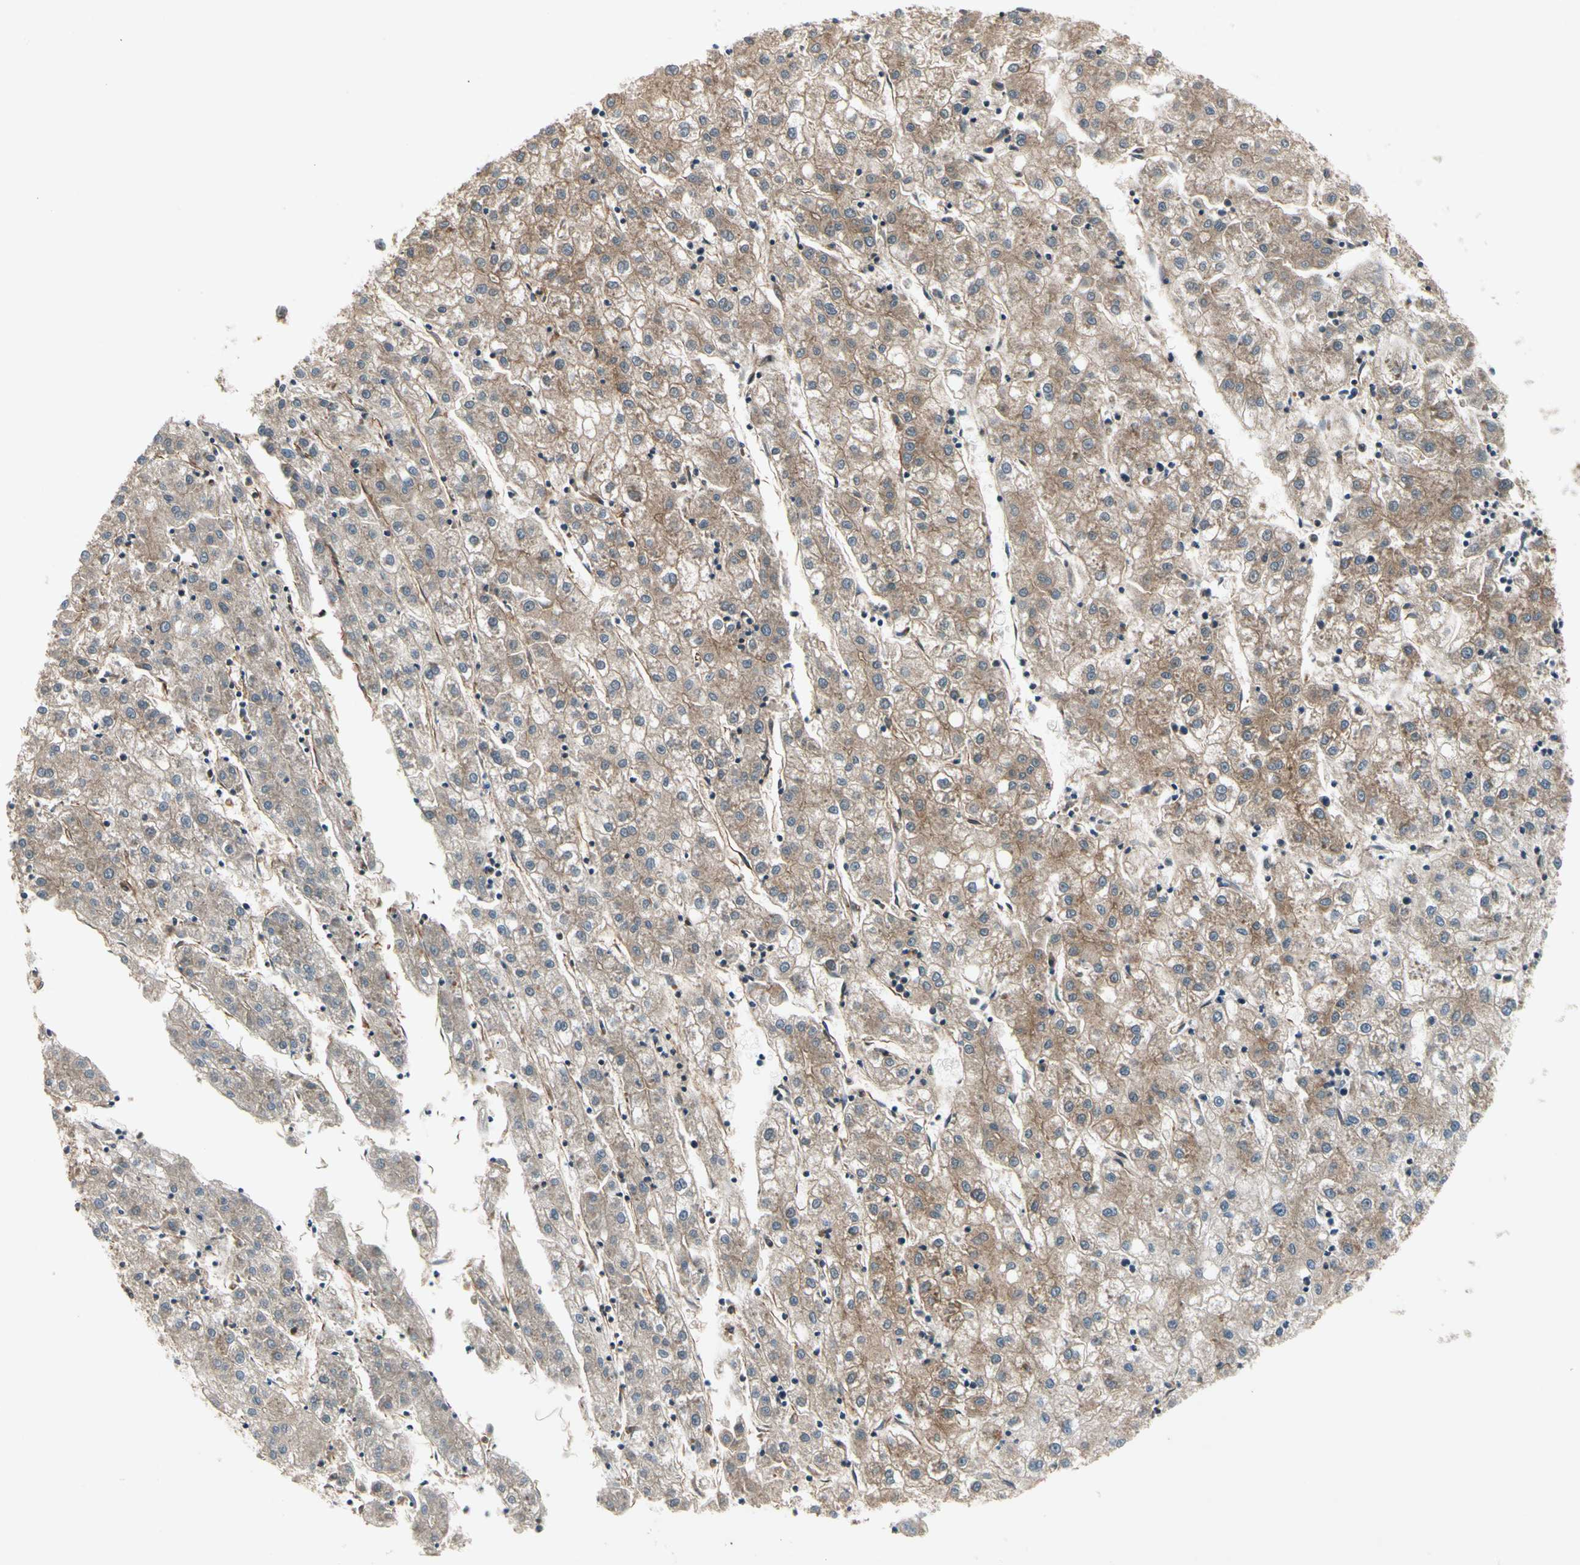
{"staining": {"intensity": "moderate", "quantity": ">75%", "location": "cytoplasmic/membranous"}, "tissue": "liver cancer", "cell_type": "Tumor cells", "image_type": "cancer", "snomed": [{"axis": "morphology", "description": "Carcinoma, Hepatocellular, NOS"}, {"axis": "topography", "description": "Liver"}], "caption": "Brown immunohistochemical staining in human liver cancer exhibits moderate cytoplasmic/membranous staining in about >75% of tumor cells.", "gene": "ROCK2", "patient": {"sex": "male", "age": 72}}